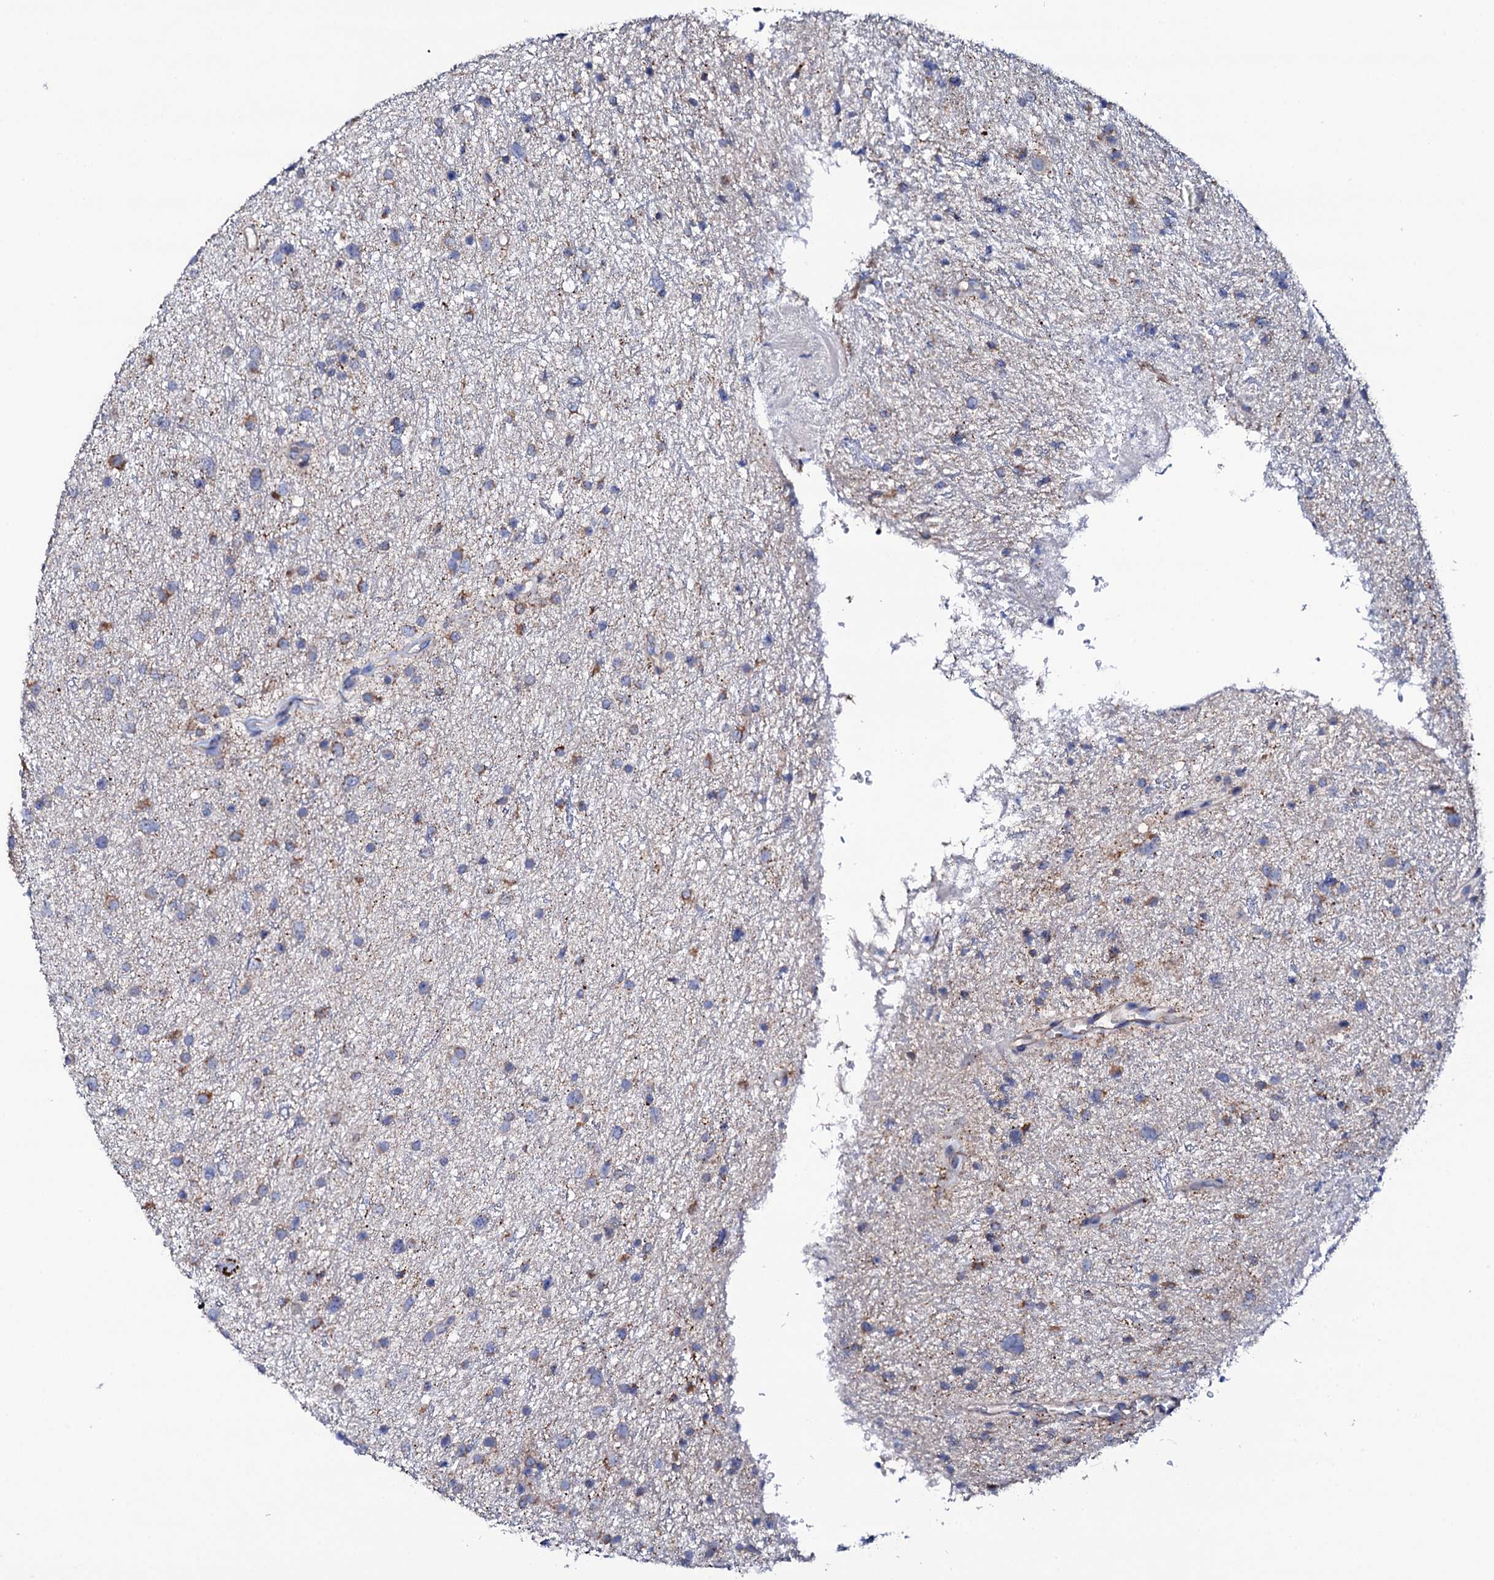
{"staining": {"intensity": "moderate", "quantity": "<25%", "location": "cytoplasmic/membranous"}, "tissue": "glioma", "cell_type": "Tumor cells", "image_type": "cancer", "snomed": [{"axis": "morphology", "description": "Glioma, malignant, Low grade"}, {"axis": "topography", "description": "Cerebral cortex"}], "caption": "Low-grade glioma (malignant) was stained to show a protein in brown. There is low levels of moderate cytoplasmic/membranous expression in about <25% of tumor cells.", "gene": "TCAF2", "patient": {"sex": "female", "age": 39}}